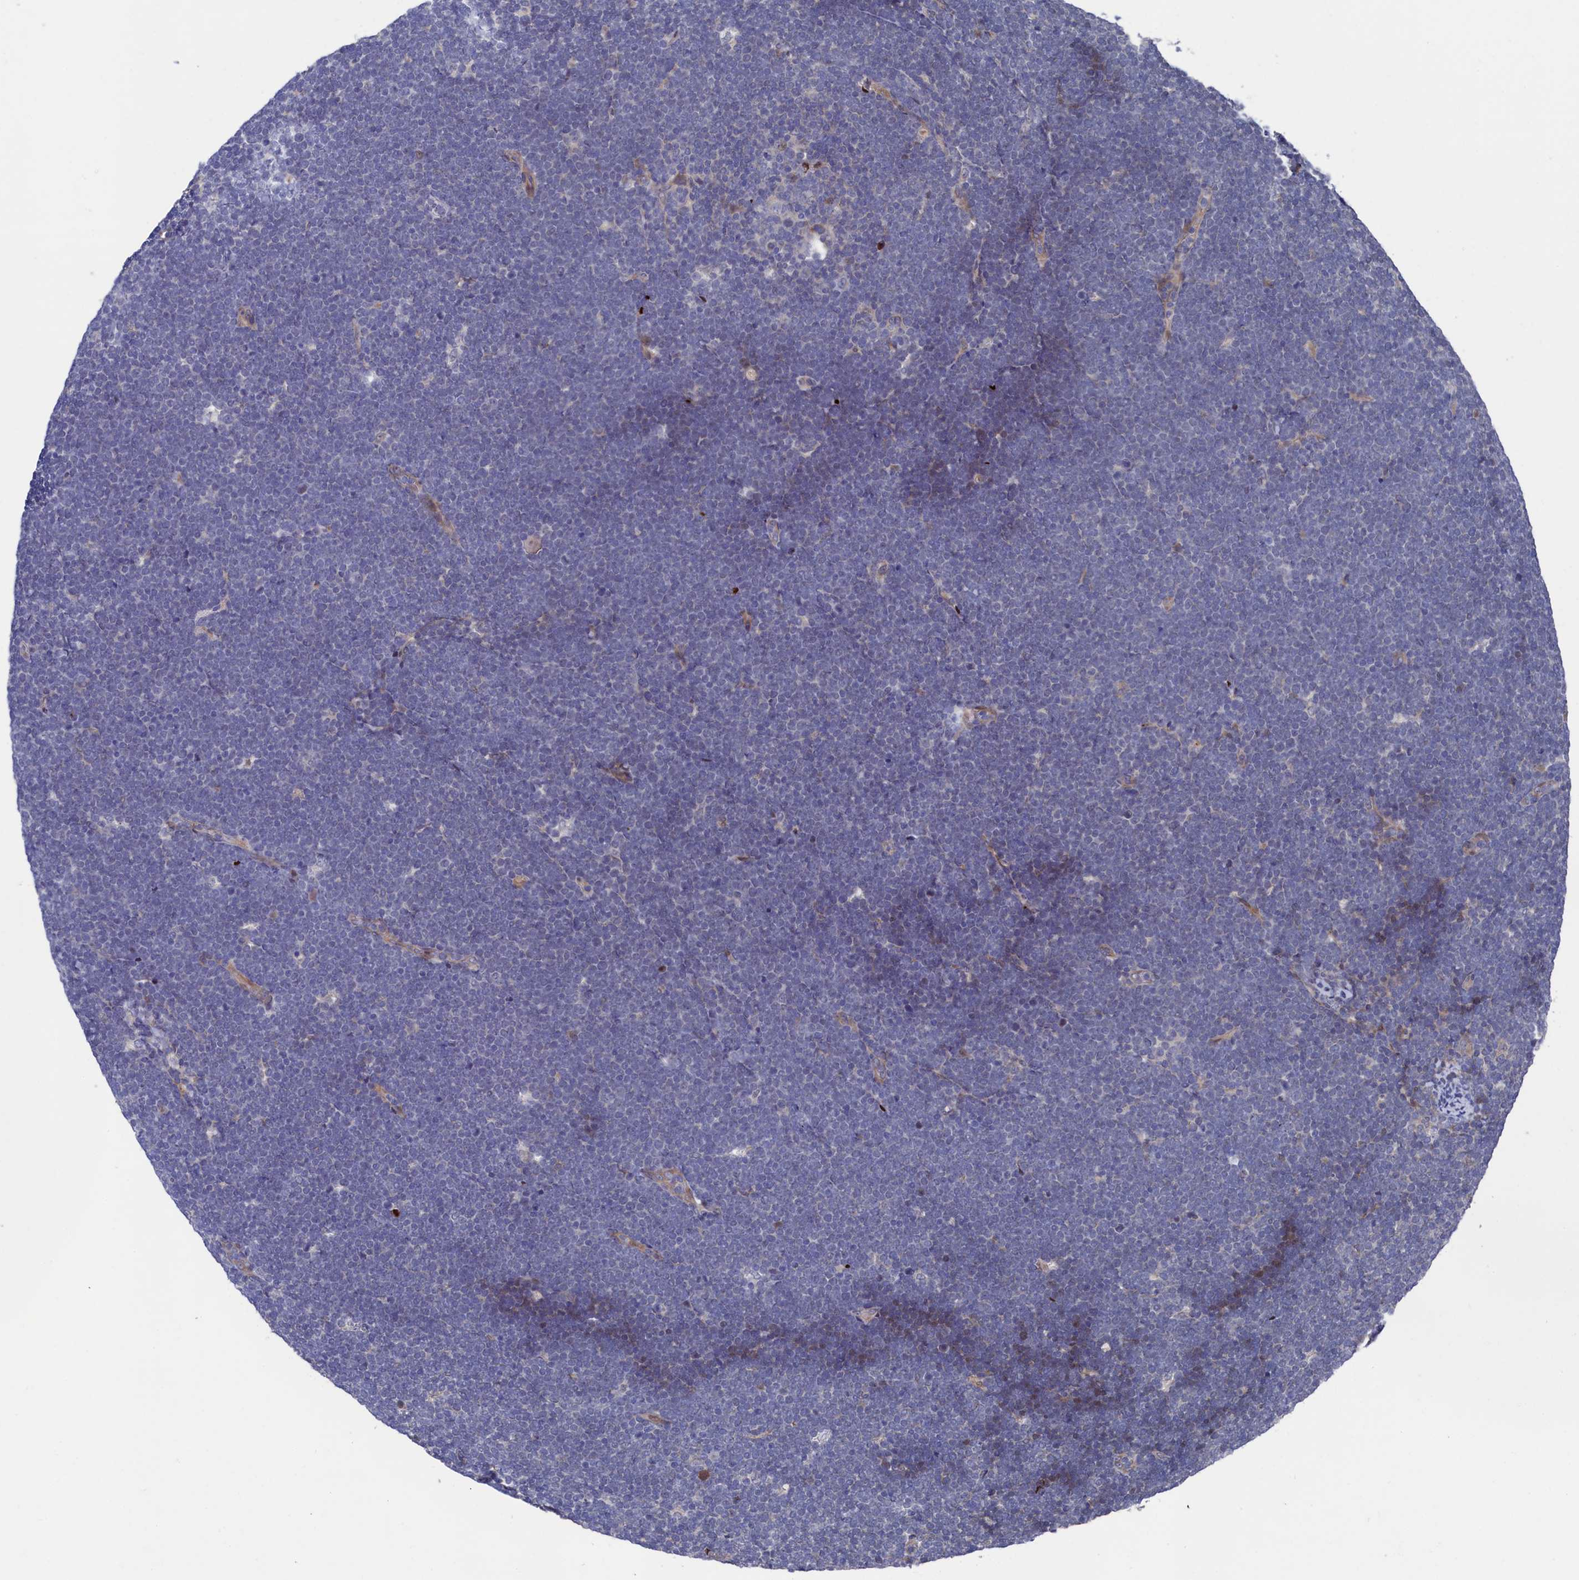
{"staining": {"intensity": "negative", "quantity": "none", "location": "none"}, "tissue": "lymphoma", "cell_type": "Tumor cells", "image_type": "cancer", "snomed": [{"axis": "morphology", "description": "Malignant lymphoma, non-Hodgkin's type, High grade"}, {"axis": "topography", "description": "Lymph node"}], "caption": "Lymphoma was stained to show a protein in brown. There is no significant staining in tumor cells.", "gene": "ZNF891", "patient": {"sex": "male", "age": 13}}